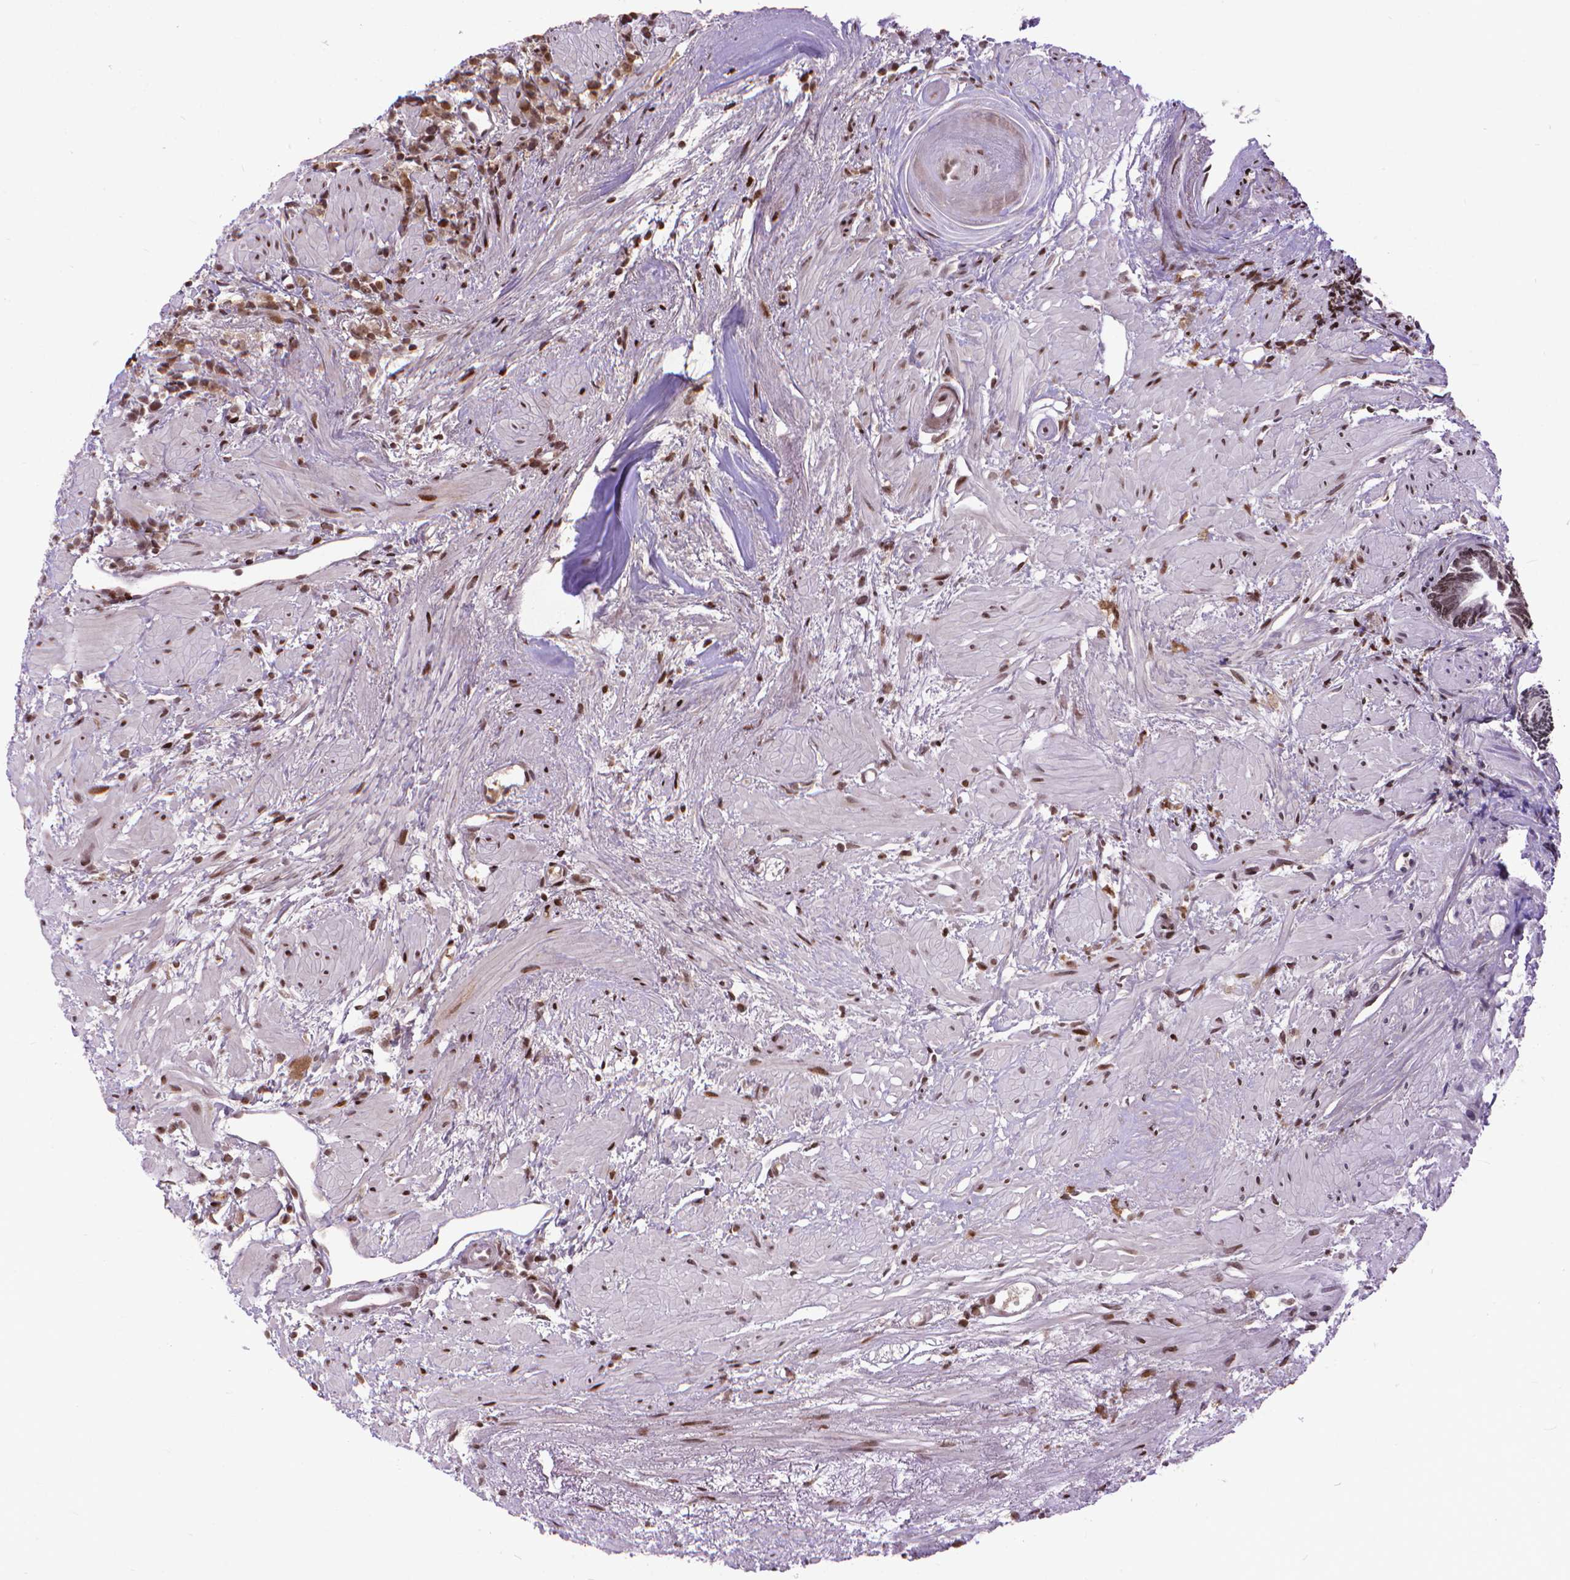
{"staining": {"intensity": "moderate", "quantity": ">75%", "location": "nuclear"}, "tissue": "prostate cancer", "cell_type": "Tumor cells", "image_type": "cancer", "snomed": [{"axis": "morphology", "description": "Adenocarcinoma, High grade"}, {"axis": "topography", "description": "Prostate"}], "caption": "Immunohistochemical staining of human prostate high-grade adenocarcinoma reveals medium levels of moderate nuclear protein staining in about >75% of tumor cells.", "gene": "AMER1", "patient": {"sex": "male", "age": 83}}